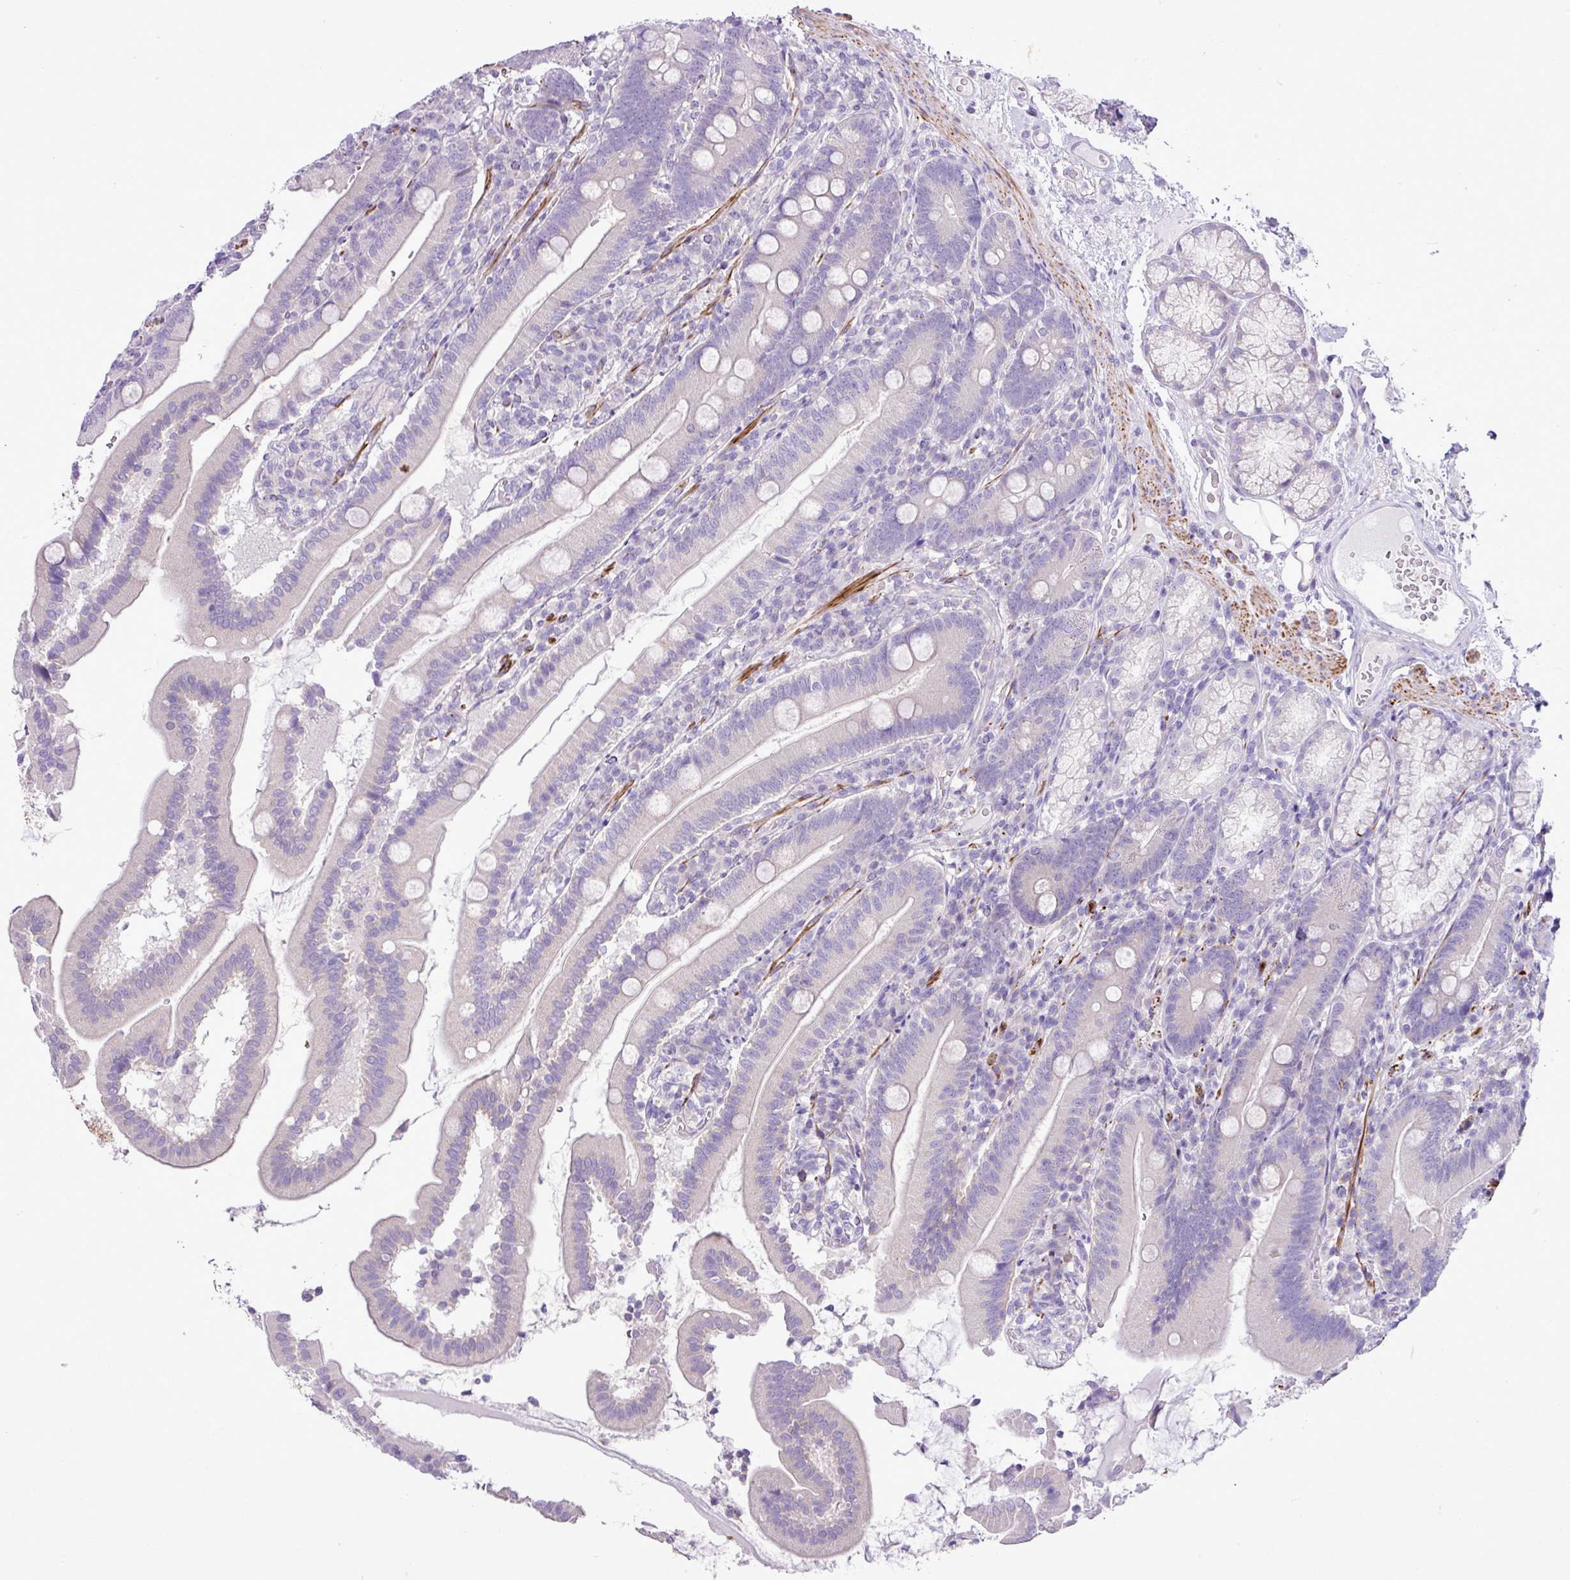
{"staining": {"intensity": "negative", "quantity": "none", "location": "none"}, "tissue": "duodenum", "cell_type": "Glandular cells", "image_type": "normal", "snomed": [{"axis": "morphology", "description": "Normal tissue, NOS"}, {"axis": "topography", "description": "Duodenum"}], "caption": "This is an IHC photomicrograph of normal duodenum. There is no positivity in glandular cells.", "gene": "ZSCAN5A", "patient": {"sex": "female", "age": 67}}